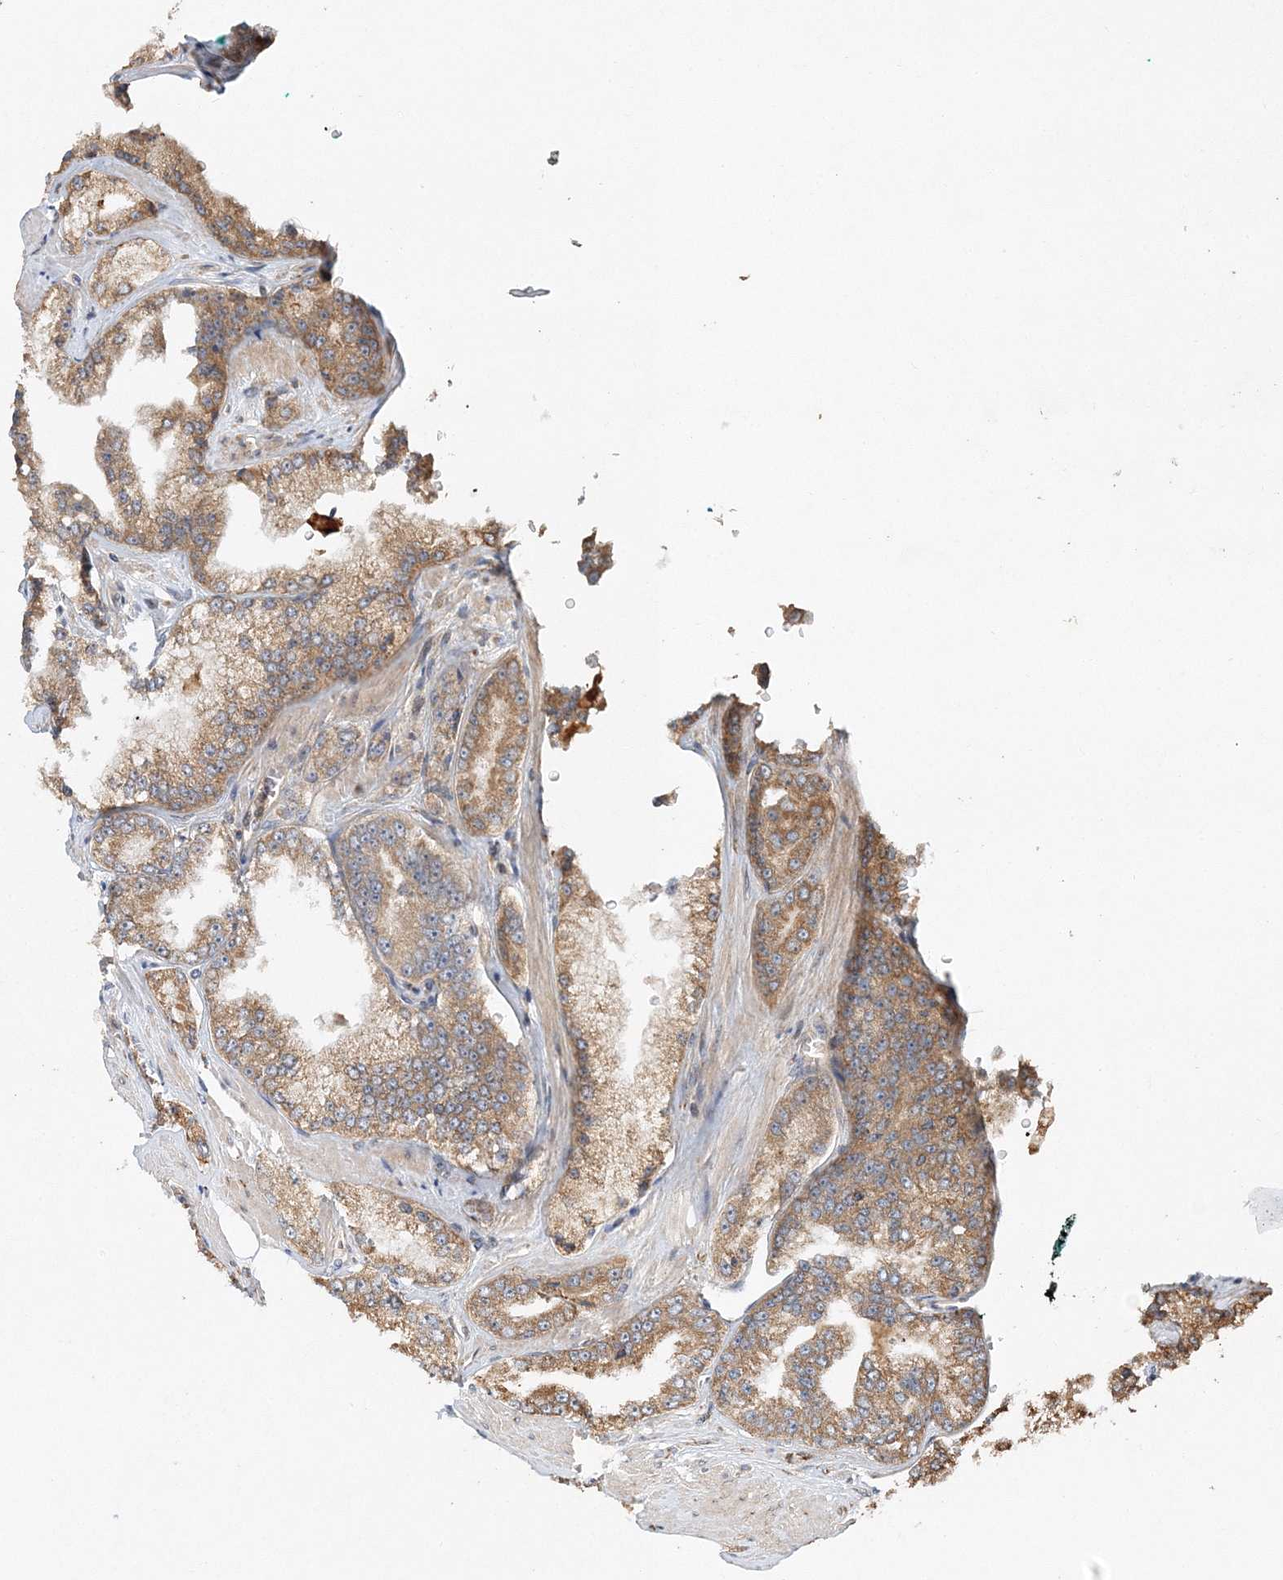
{"staining": {"intensity": "moderate", "quantity": ">75%", "location": "cytoplasmic/membranous"}, "tissue": "prostate cancer", "cell_type": "Tumor cells", "image_type": "cancer", "snomed": [{"axis": "morphology", "description": "Adenocarcinoma, High grade"}, {"axis": "topography", "description": "Prostate"}], "caption": "Protein expression by IHC shows moderate cytoplasmic/membranous expression in about >75% of tumor cells in adenocarcinoma (high-grade) (prostate).", "gene": "ZFYVE16", "patient": {"sex": "male", "age": 71}}